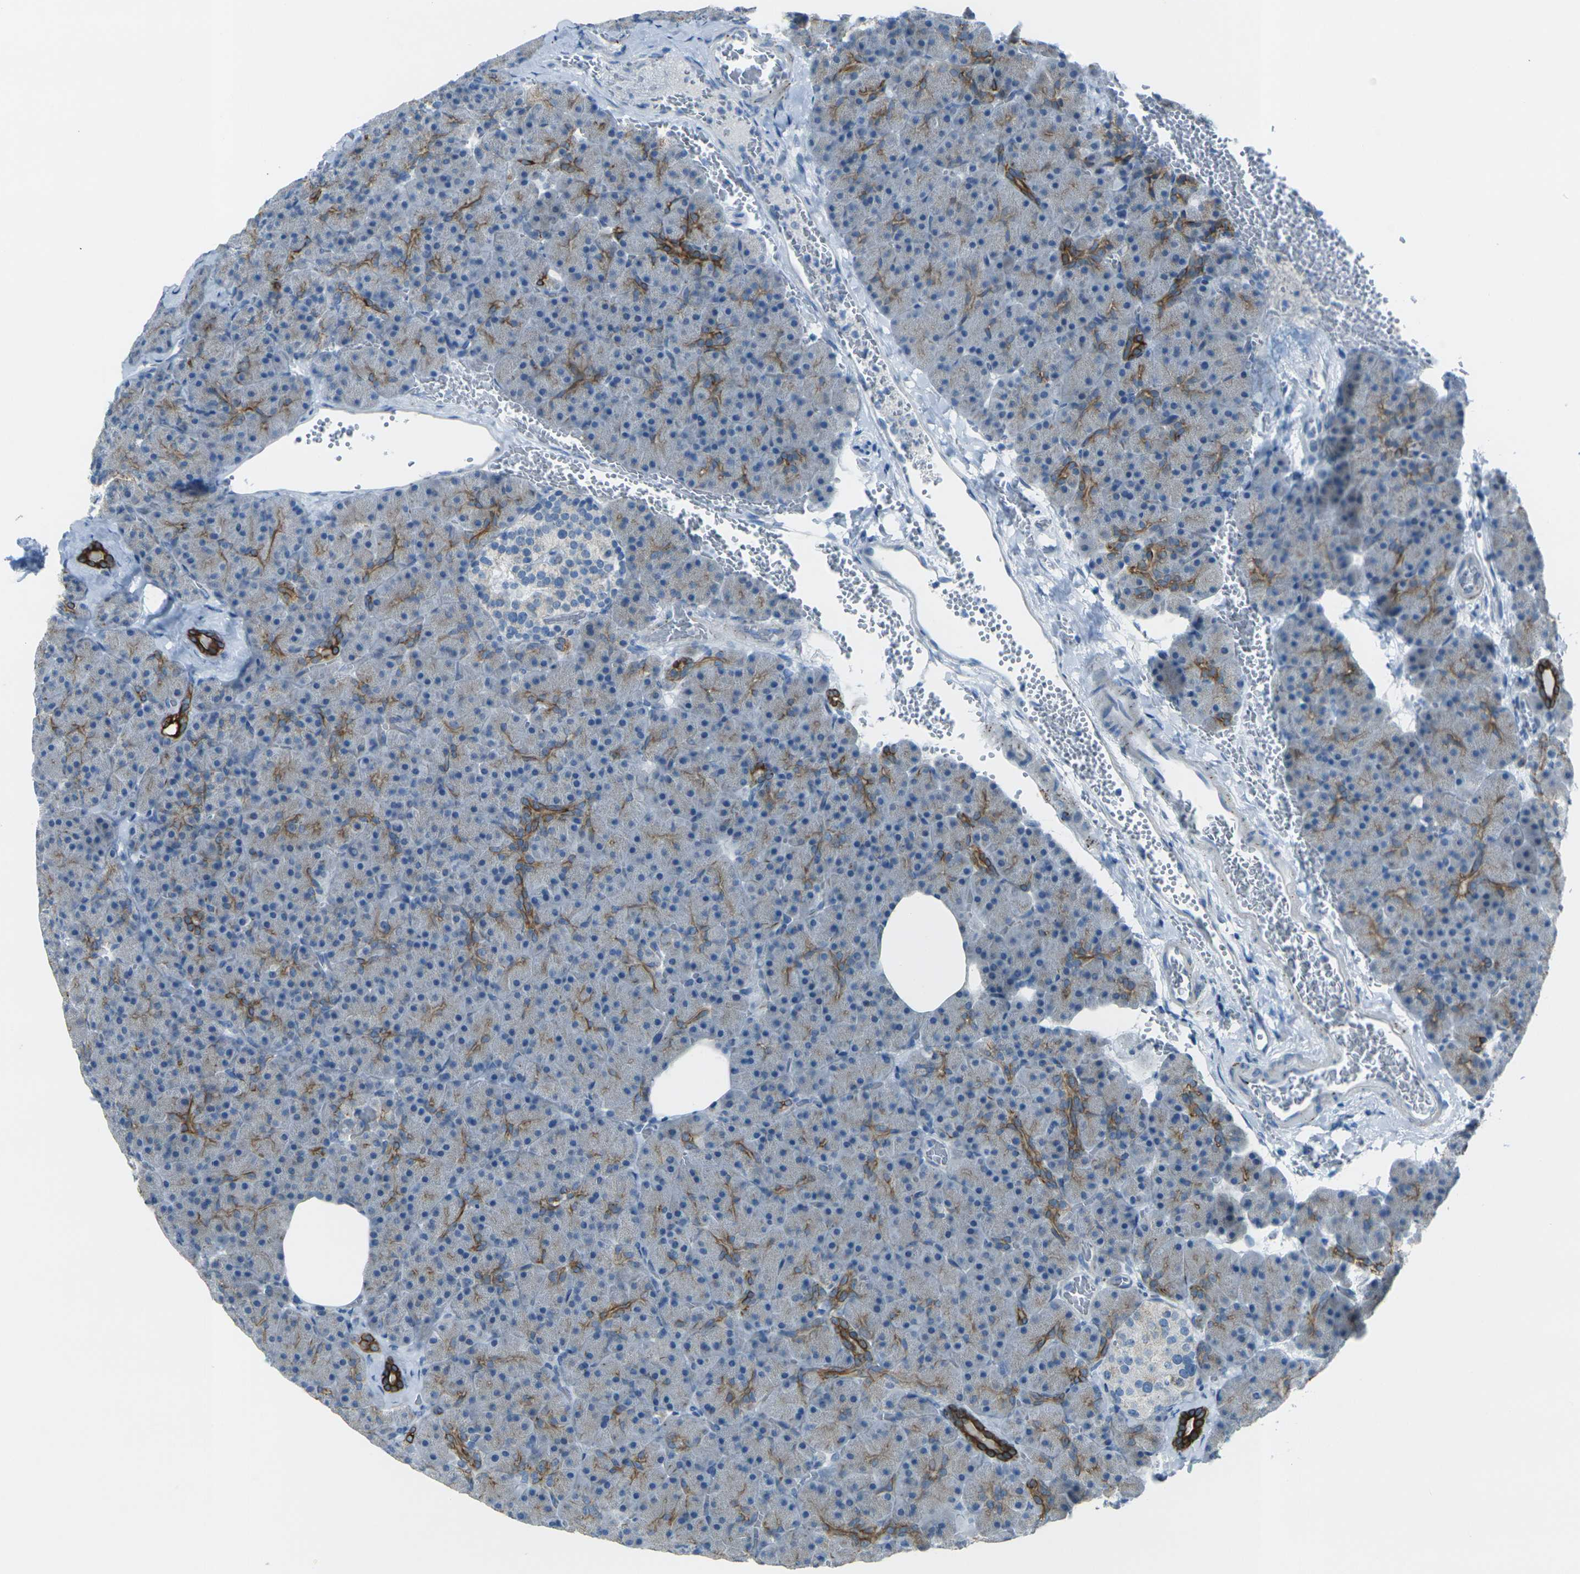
{"staining": {"intensity": "strong", "quantity": "<25%", "location": "cytoplasmic/membranous"}, "tissue": "pancreas", "cell_type": "Exocrine glandular cells", "image_type": "normal", "snomed": [{"axis": "morphology", "description": "Normal tissue, NOS"}, {"axis": "topography", "description": "Pancreas"}], "caption": "Protein analysis of normal pancreas demonstrates strong cytoplasmic/membranous expression in approximately <25% of exocrine glandular cells.", "gene": "ANKRD46", "patient": {"sex": "female", "age": 35}}